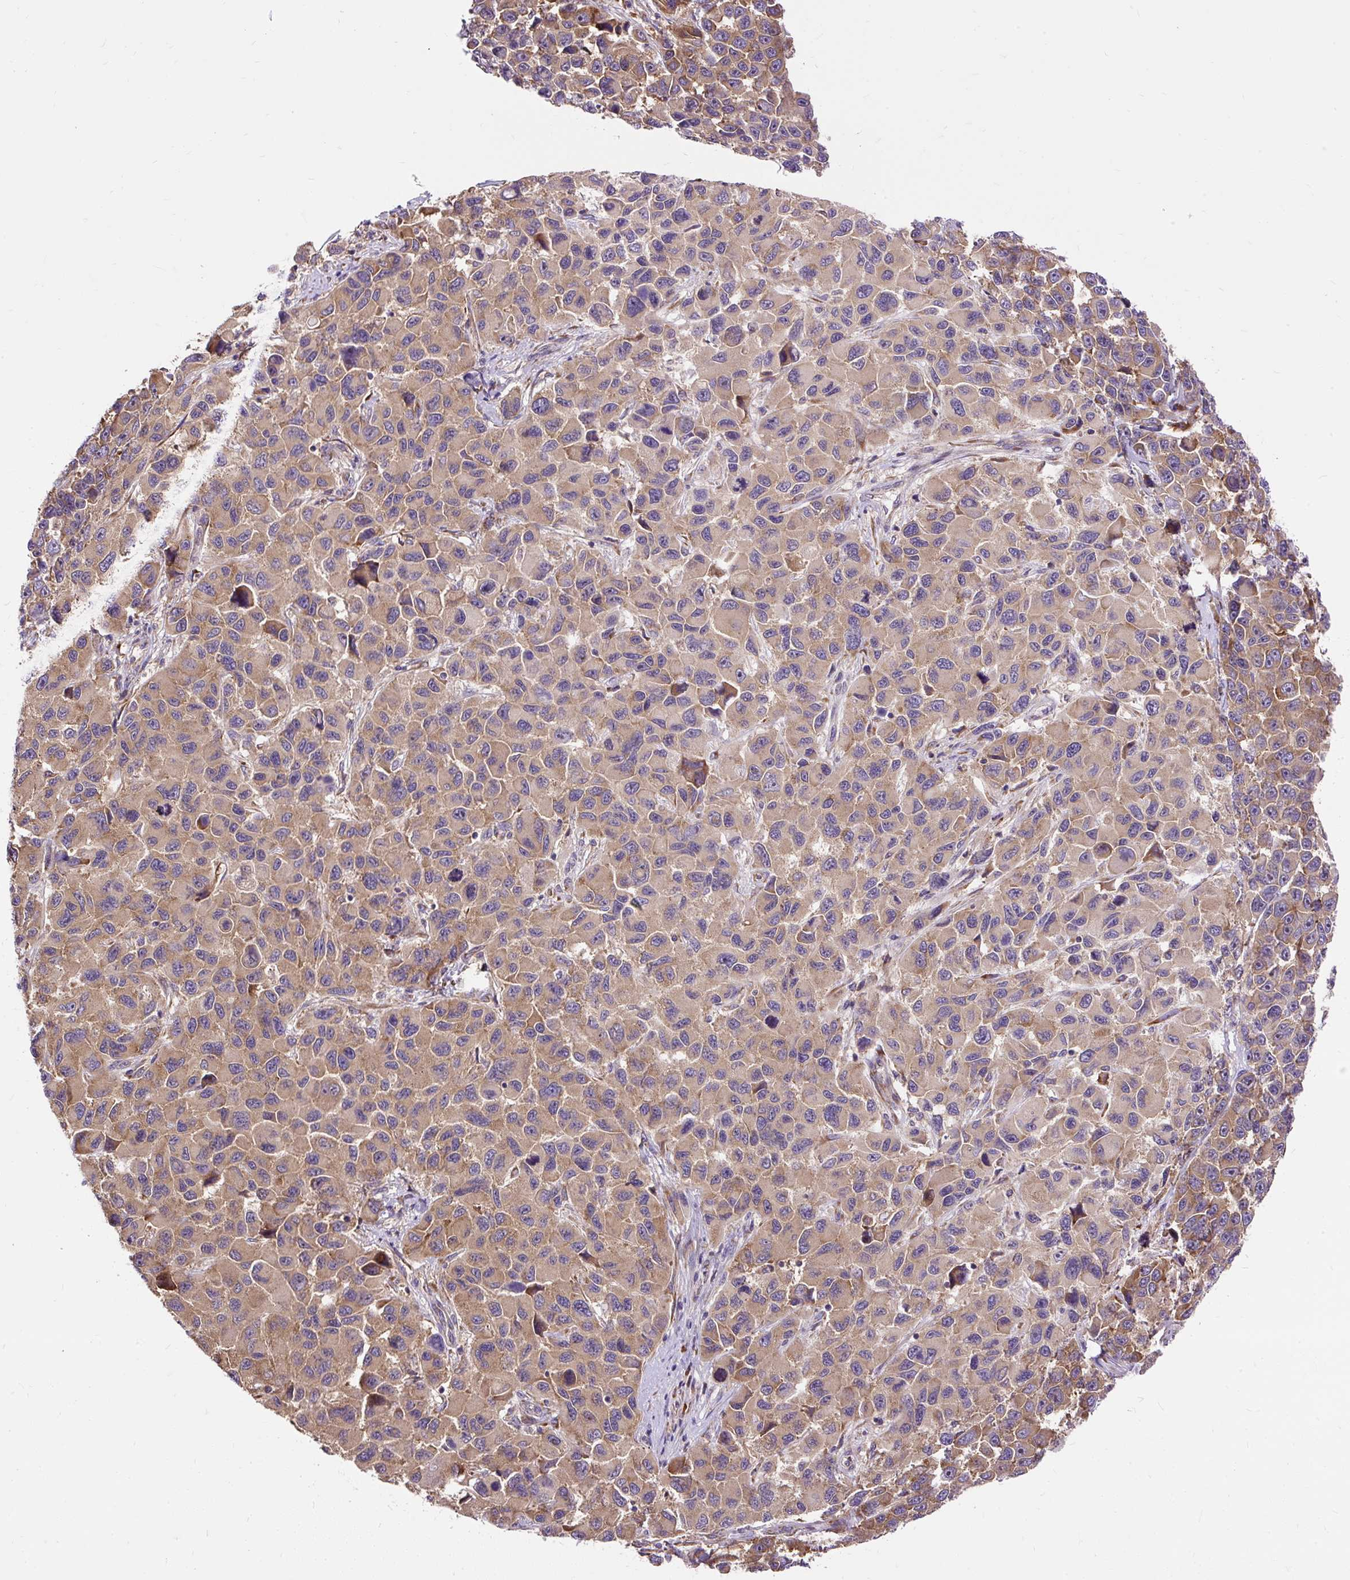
{"staining": {"intensity": "moderate", "quantity": ">75%", "location": "cytoplasmic/membranous"}, "tissue": "melanoma", "cell_type": "Tumor cells", "image_type": "cancer", "snomed": [{"axis": "morphology", "description": "Malignant melanoma, NOS"}, {"axis": "topography", "description": "Skin"}], "caption": "Melanoma stained for a protein displays moderate cytoplasmic/membranous positivity in tumor cells.", "gene": "RPS5", "patient": {"sex": "male", "age": 53}}